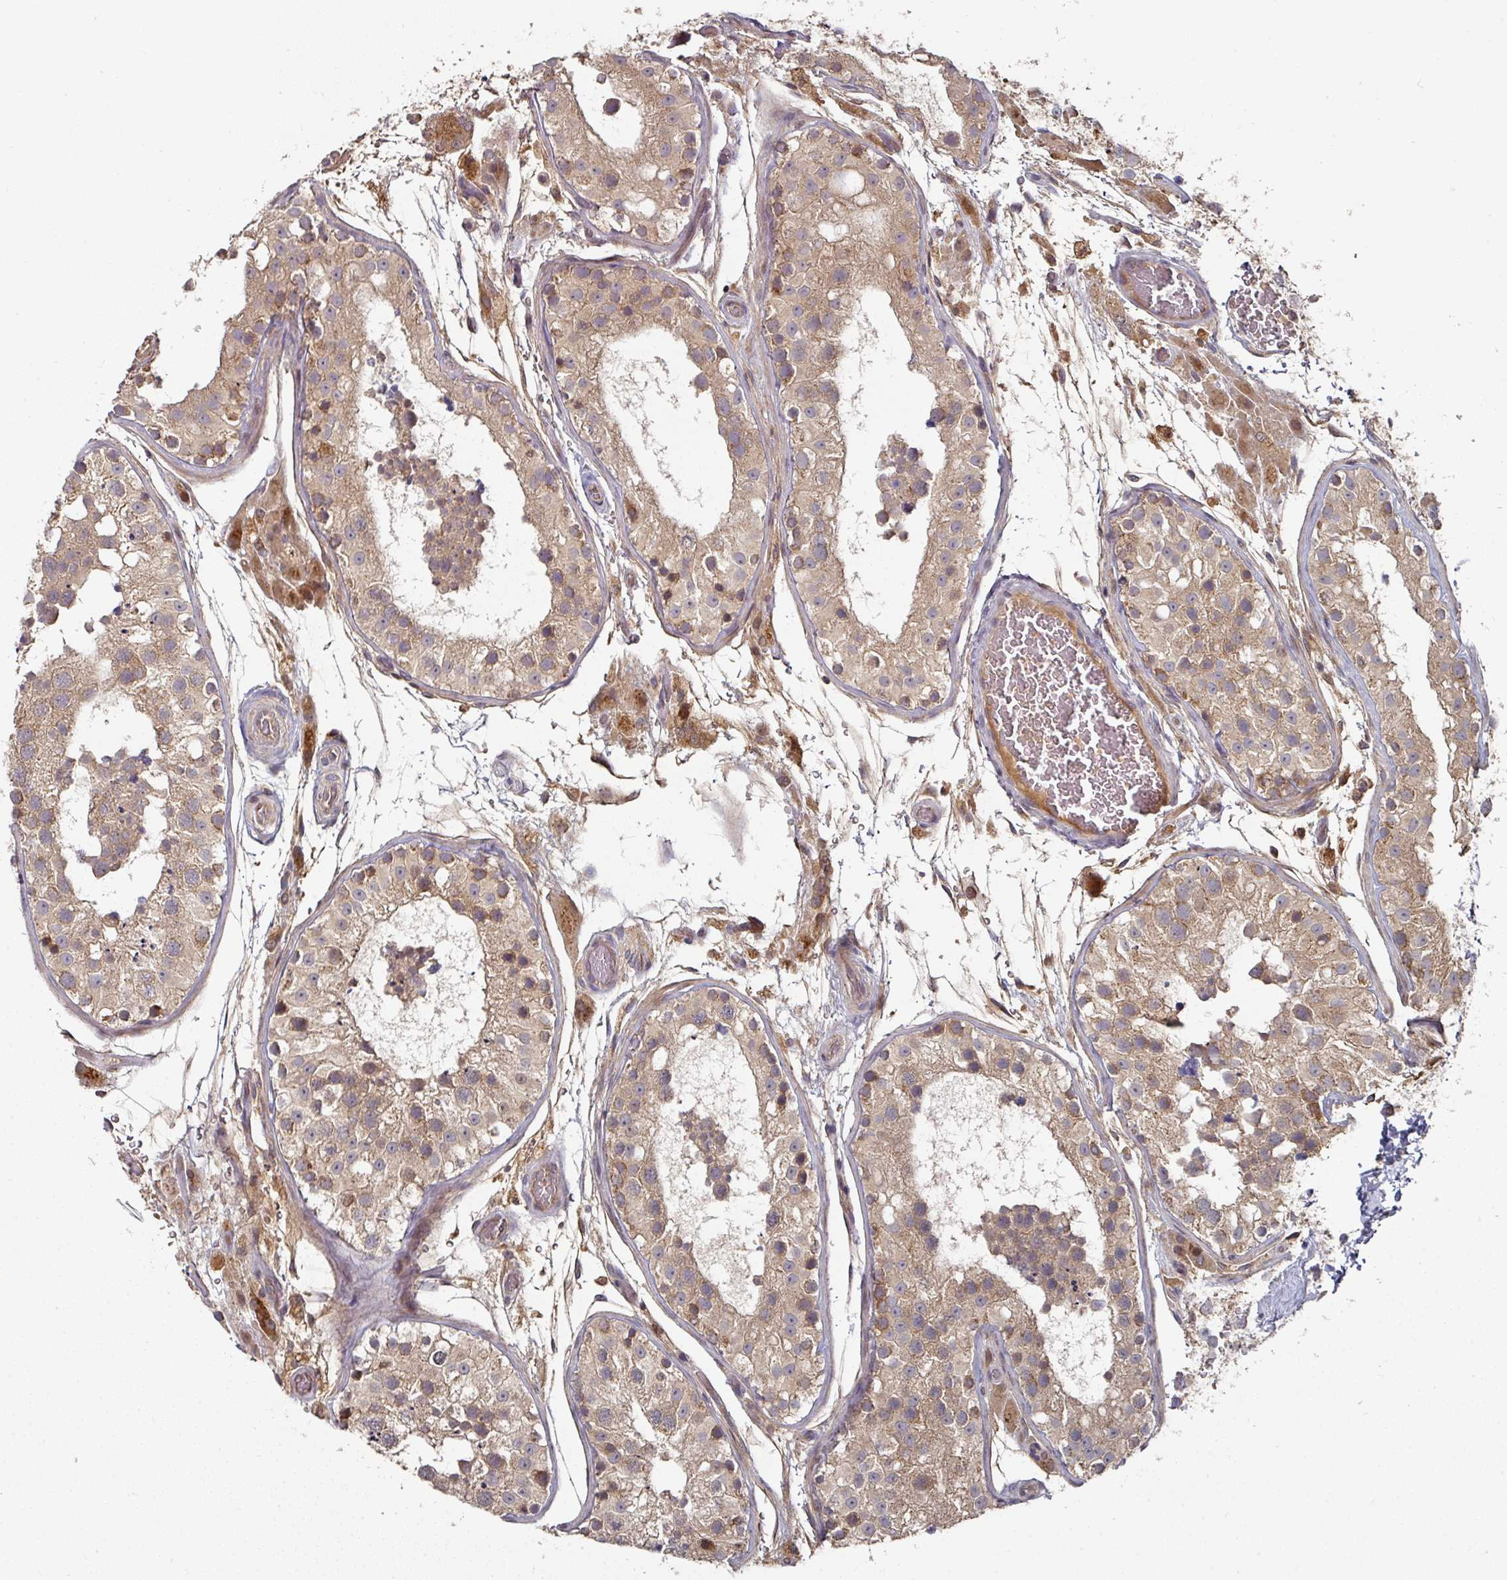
{"staining": {"intensity": "weak", "quantity": ">75%", "location": "cytoplasmic/membranous"}, "tissue": "testis", "cell_type": "Cells in seminiferous ducts", "image_type": "normal", "snomed": [{"axis": "morphology", "description": "Normal tissue, NOS"}, {"axis": "topography", "description": "Testis"}], "caption": "DAB (3,3'-diaminobenzidine) immunohistochemical staining of normal human testis reveals weak cytoplasmic/membranous protein positivity in approximately >75% of cells in seminiferous ducts. (DAB IHC with brightfield microscopy, high magnification).", "gene": "DNAJC7", "patient": {"sex": "male", "age": 26}}